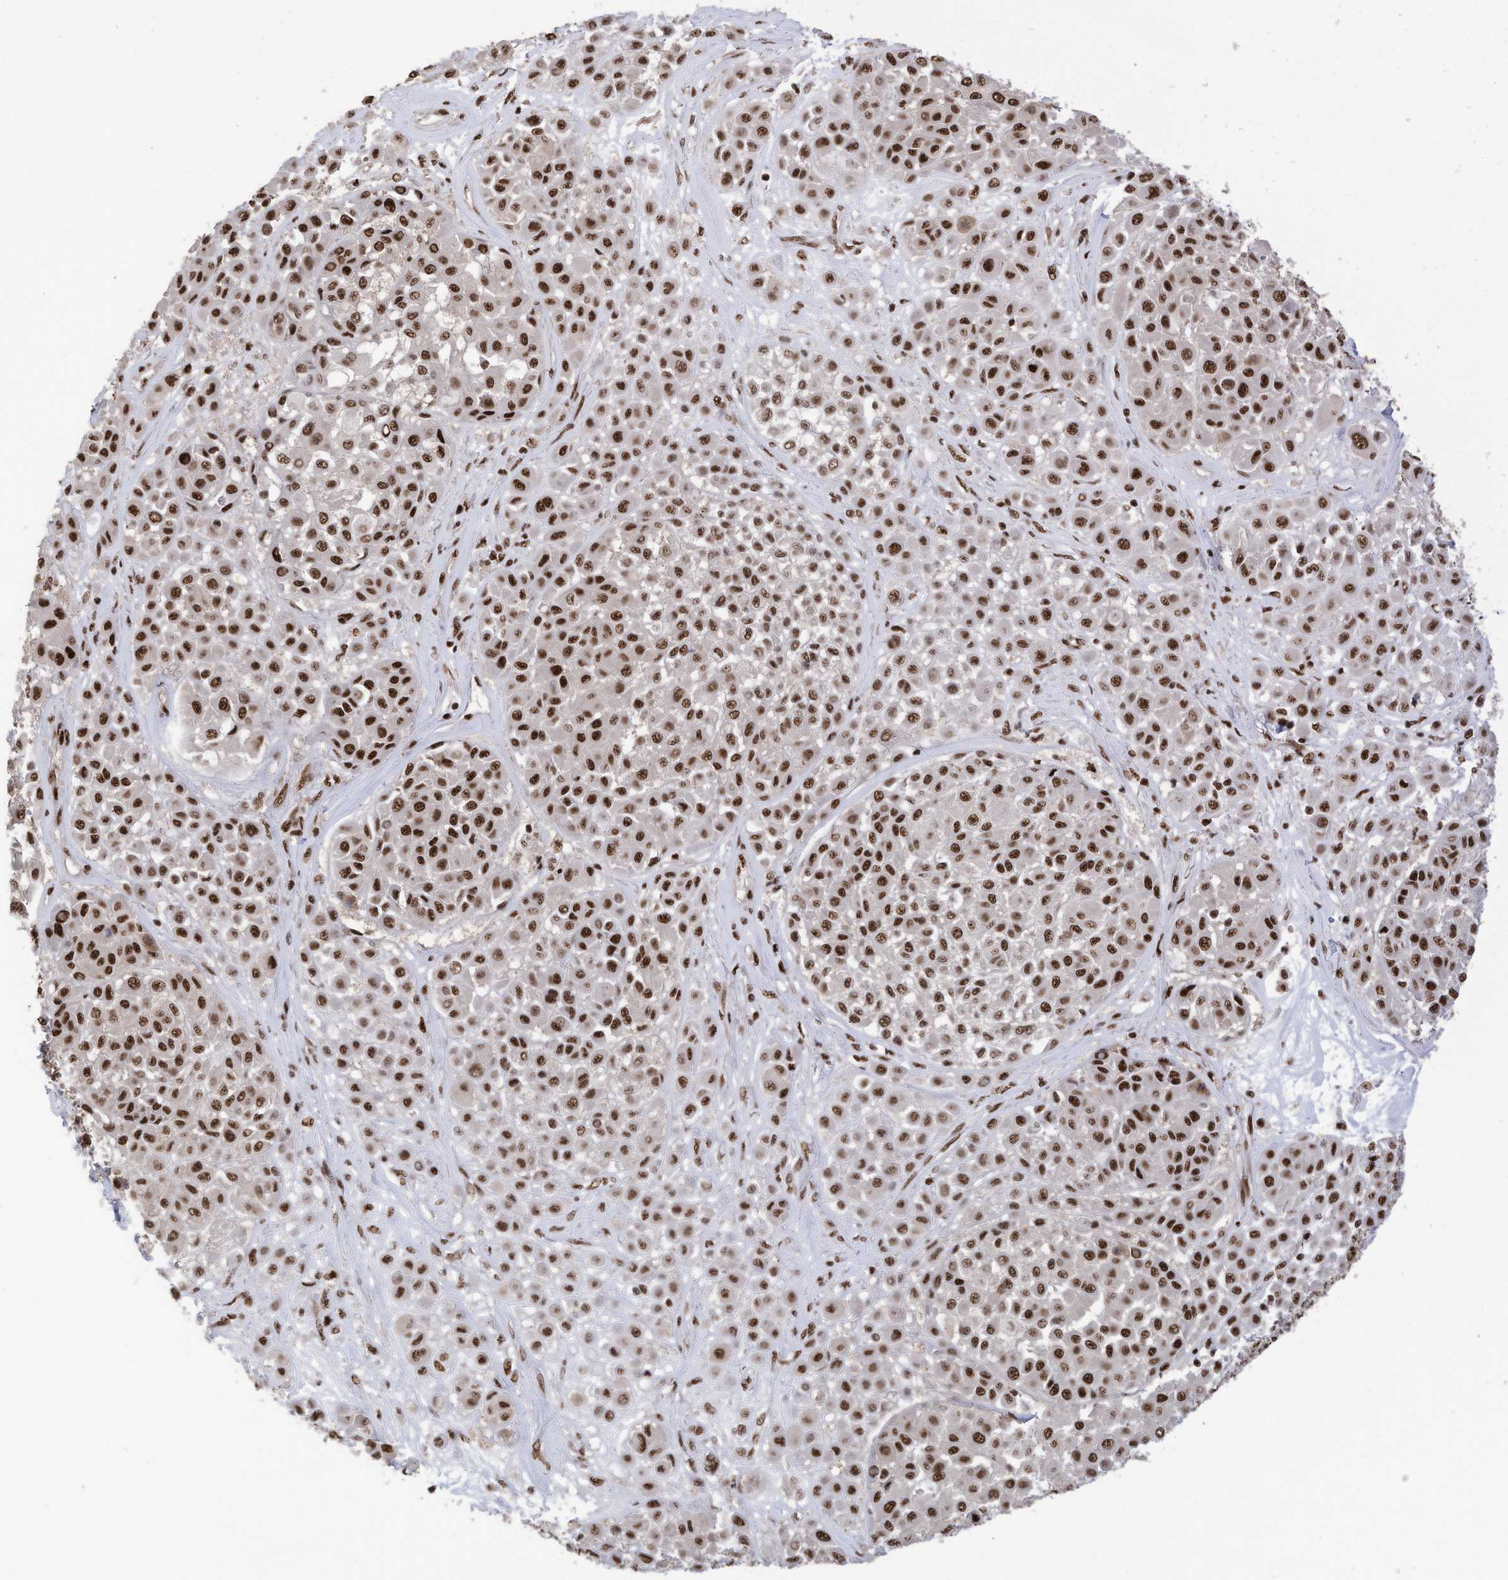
{"staining": {"intensity": "strong", "quantity": ">75%", "location": "nuclear"}, "tissue": "melanoma", "cell_type": "Tumor cells", "image_type": "cancer", "snomed": [{"axis": "morphology", "description": "Malignant melanoma, Metastatic site"}, {"axis": "topography", "description": "Soft tissue"}], "caption": "There is high levels of strong nuclear staining in tumor cells of melanoma, as demonstrated by immunohistochemical staining (brown color).", "gene": "SF3A3", "patient": {"sex": "male", "age": 41}}